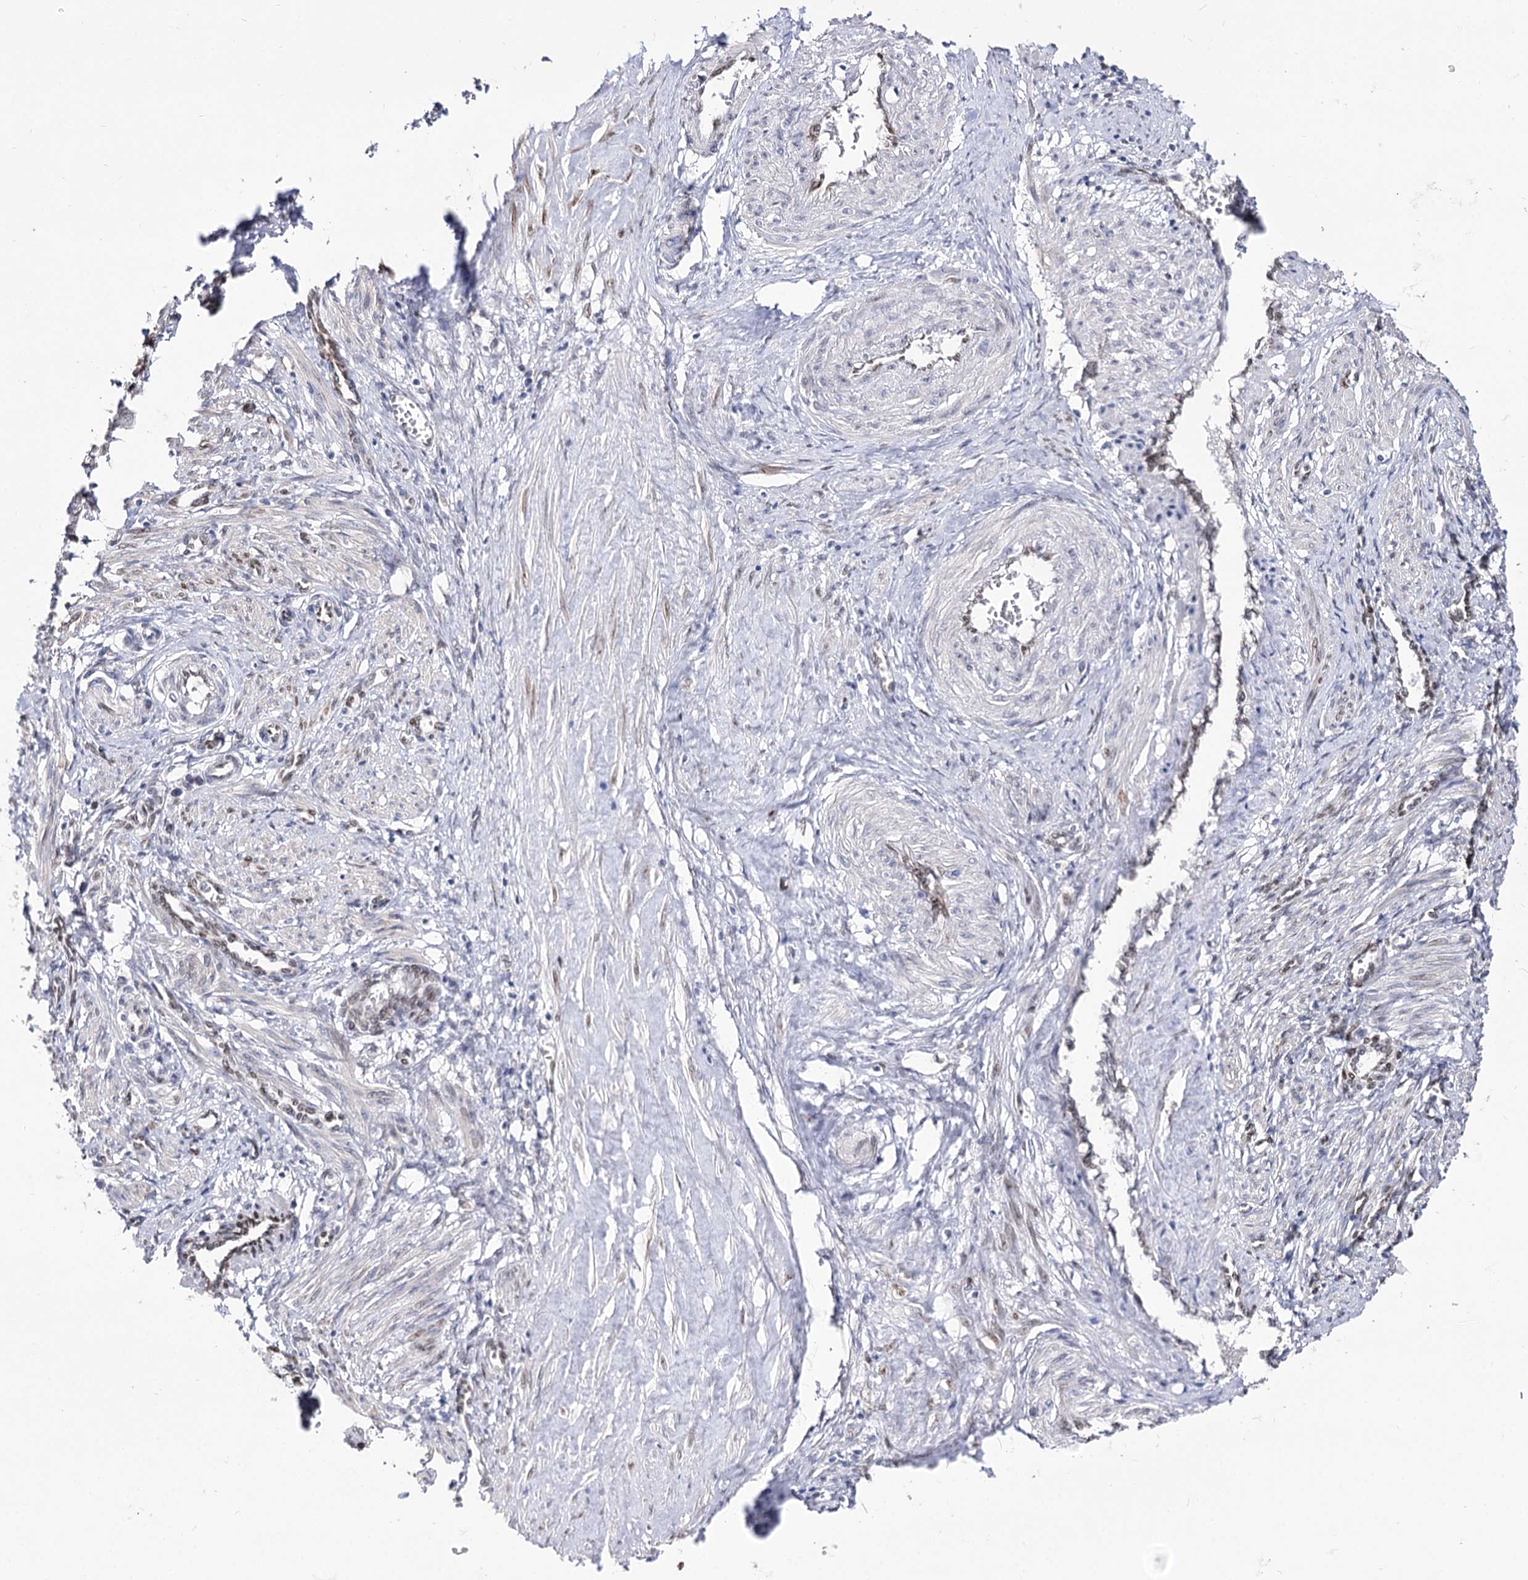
{"staining": {"intensity": "weak", "quantity": "<25%", "location": "cytoplasmic/membranous,nuclear"}, "tissue": "smooth muscle", "cell_type": "Smooth muscle cells", "image_type": "normal", "snomed": [{"axis": "morphology", "description": "Normal tissue, NOS"}, {"axis": "topography", "description": "Endometrium"}], "caption": "Immunohistochemical staining of unremarkable human smooth muscle shows no significant positivity in smooth muscle cells. (Immunohistochemistry, brightfield microscopy, high magnification).", "gene": "TMEM201", "patient": {"sex": "female", "age": 33}}